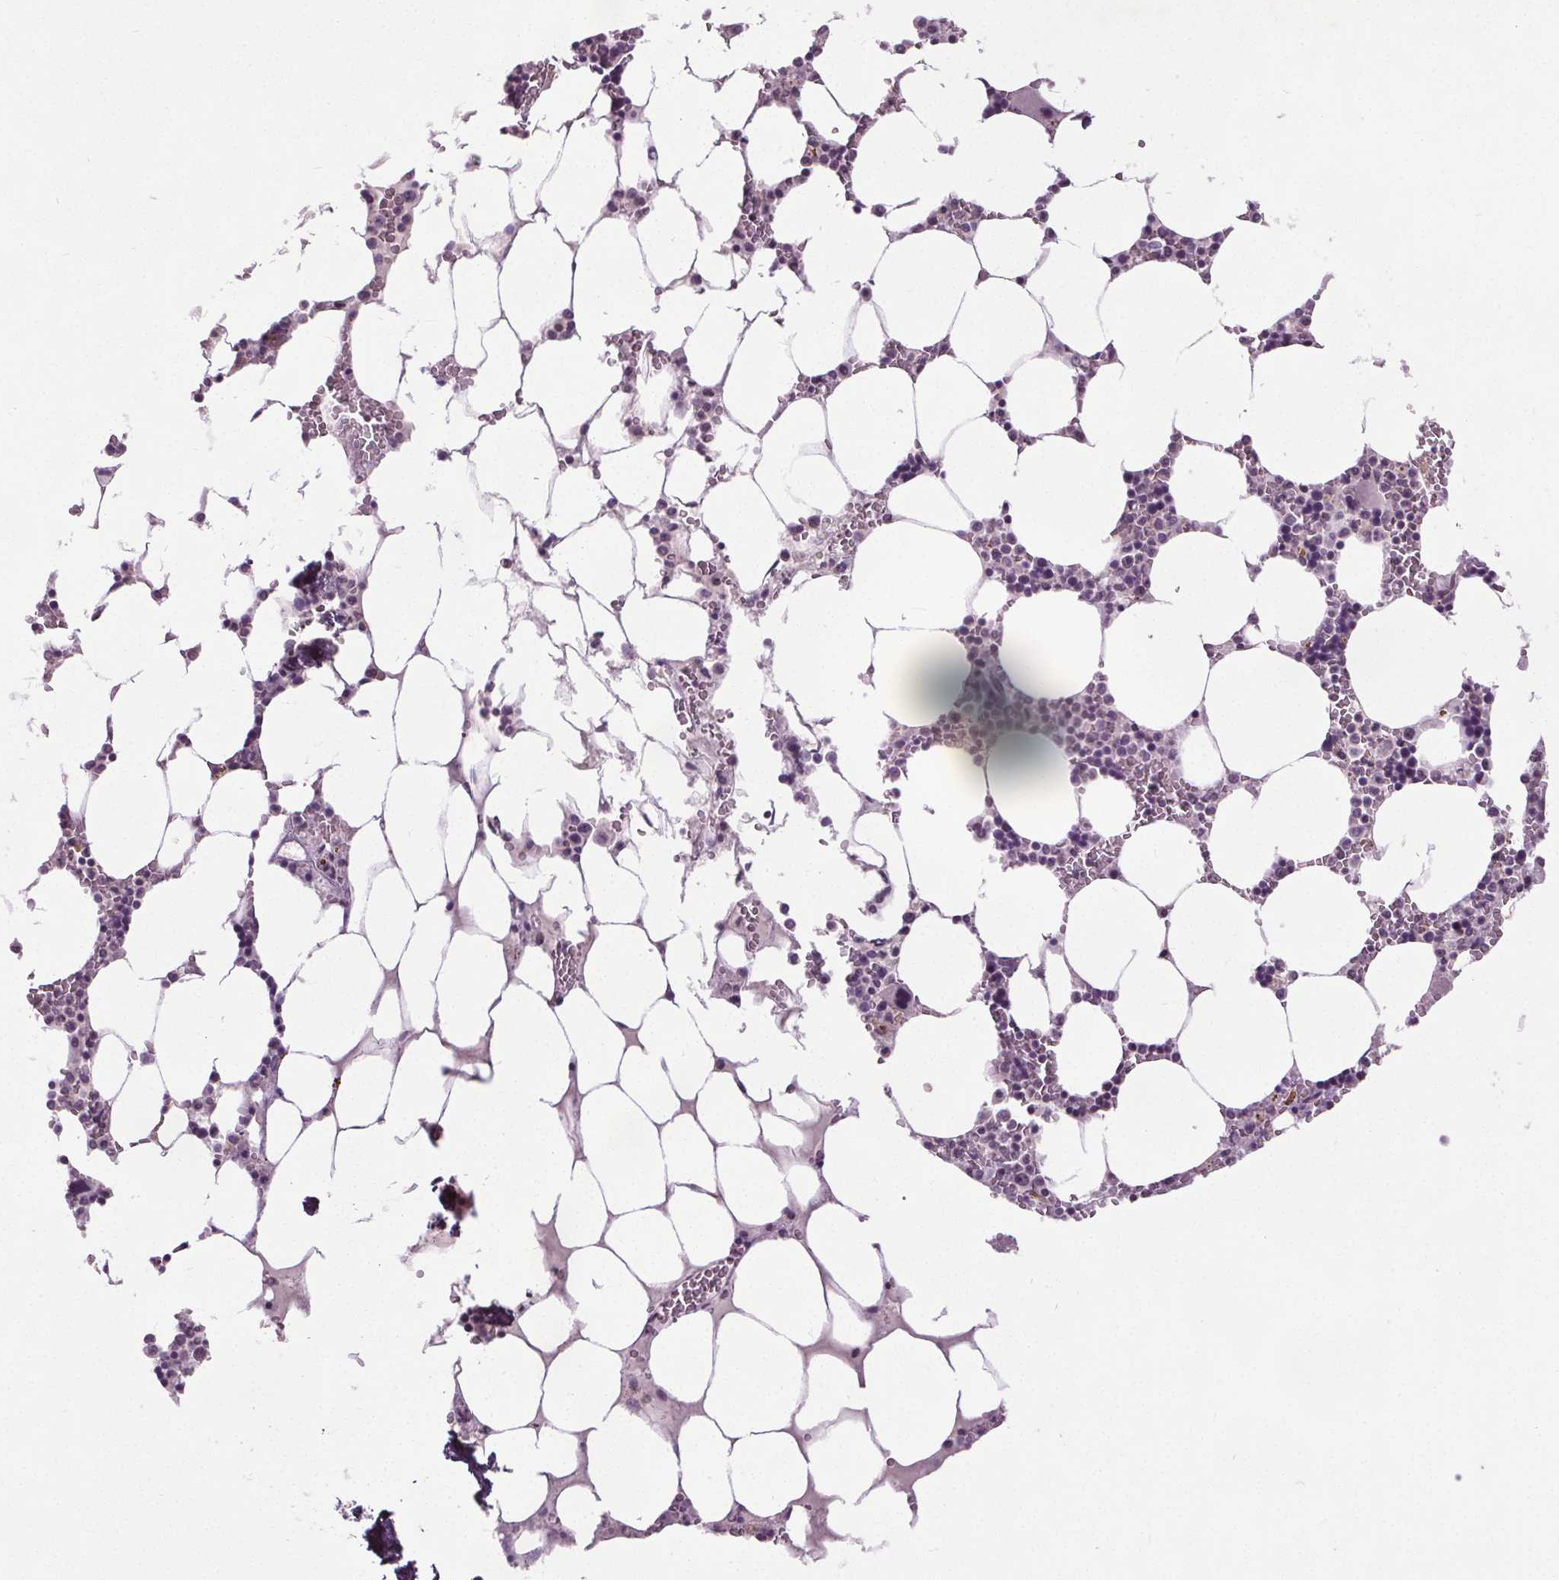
{"staining": {"intensity": "negative", "quantity": "none", "location": "none"}, "tissue": "bone marrow", "cell_type": "Hematopoietic cells", "image_type": "normal", "snomed": [{"axis": "morphology", "description": "Normal tissue, NOS"}, {"axis": "topography", "description": "Bone marrow"}], "caption": "IHC histopathology image of benign bone marrow: human bone marrow stained with DAB reveals no significant protein staining in hematopoietic cells. (DAB IHC visualized using brightfield microscopy, high magnification).", "gene": "SLC2A9", "patient": {"sex": "male", "age": 64}}